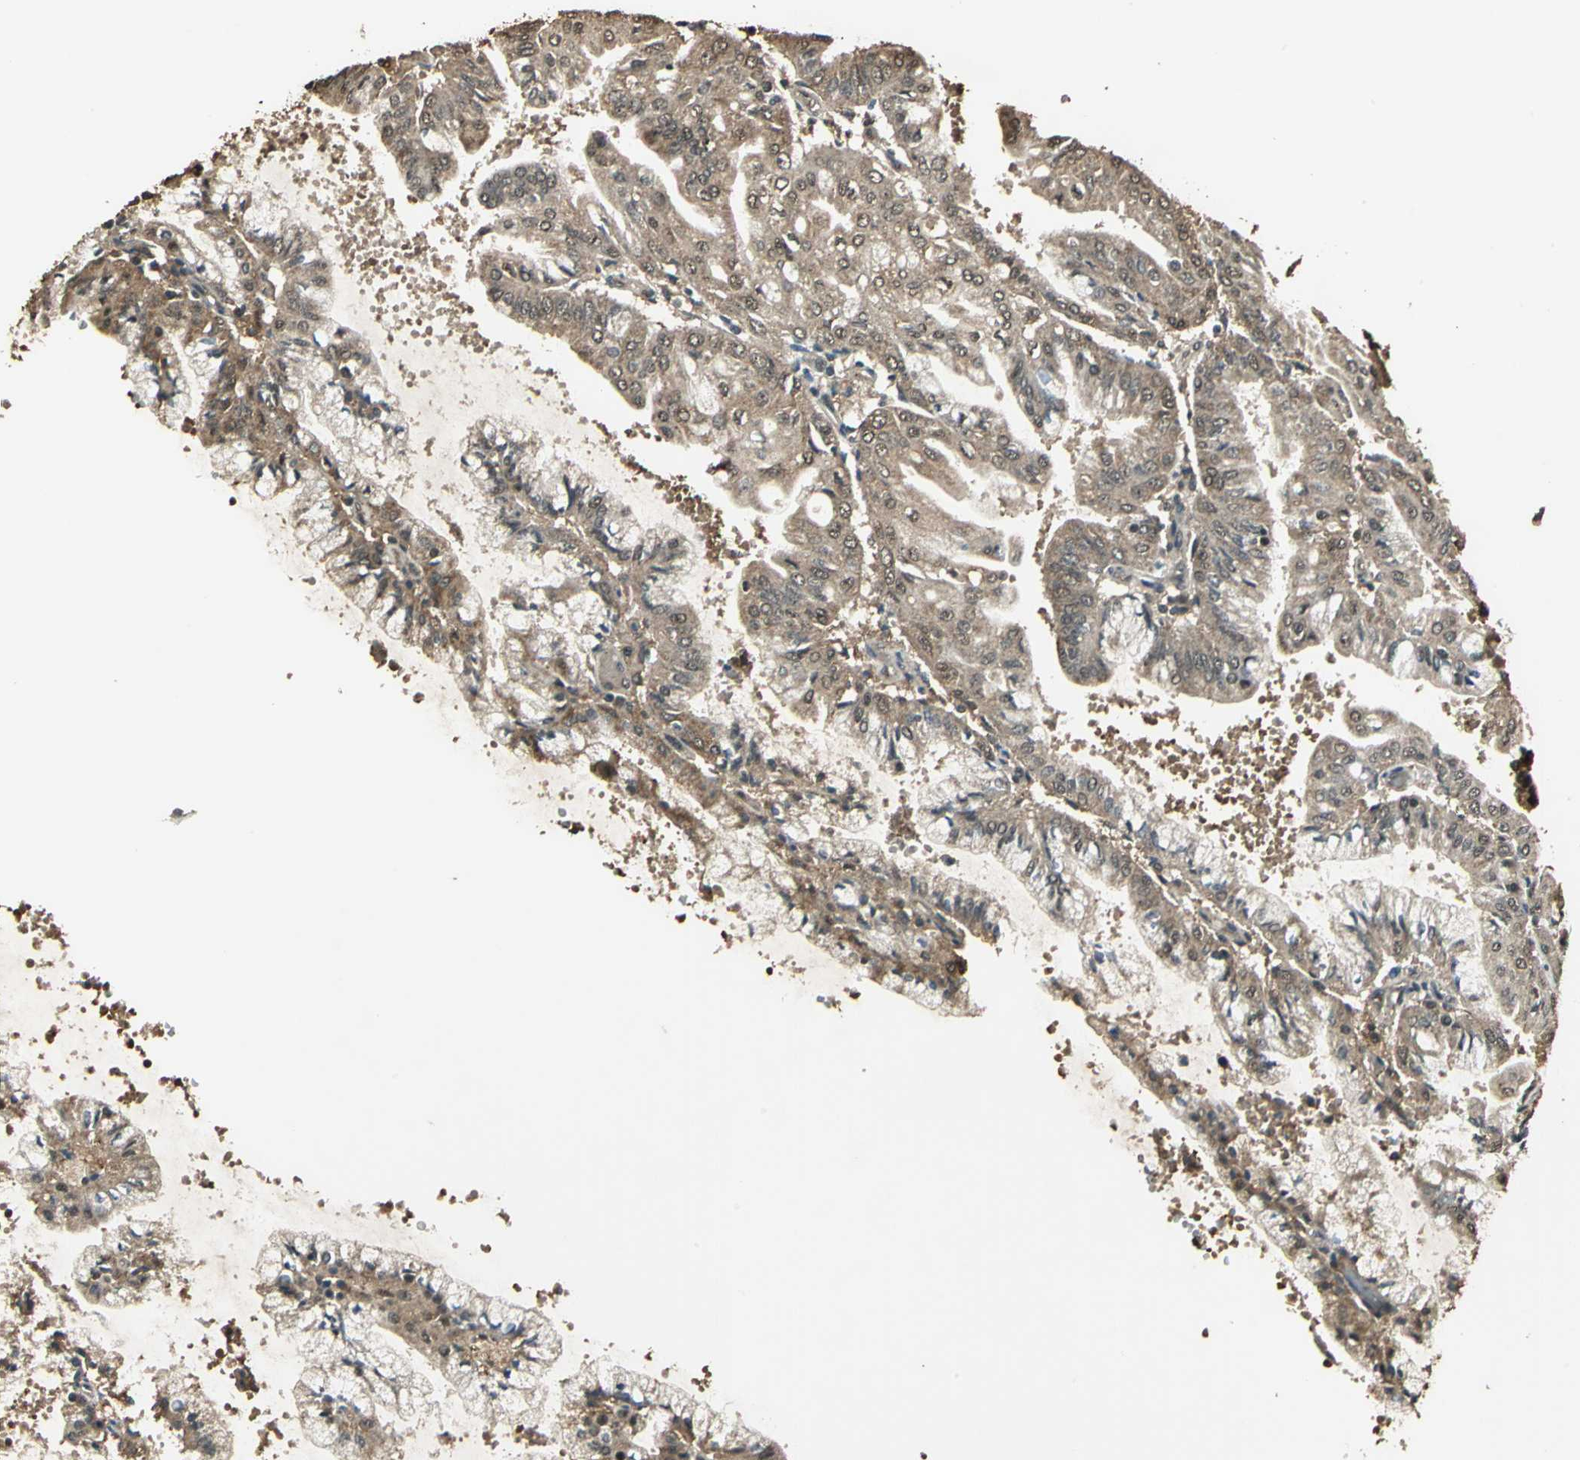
{"staining": {"intensity": "moderate", "quantity": ">75%", "location": "cytoplasmic/membranous"}, "tissue": "endometrial cancer", "cell_type": "Tumor cells", "image_type": "cancer", "snomed": [{"axis": "morphology", "description": "Adenocarcinoma, NOS"}, {"axis": "topography", "description": "Endometrium"}], "caption": "Tumor cells show medium levels of moderate cytoplasmic/membranous positivity in approximately >75% of cells in human endometrial adenocarcinoma.", "gene": "UCHL5", "patient": {"sex": "female", "age": 63}}